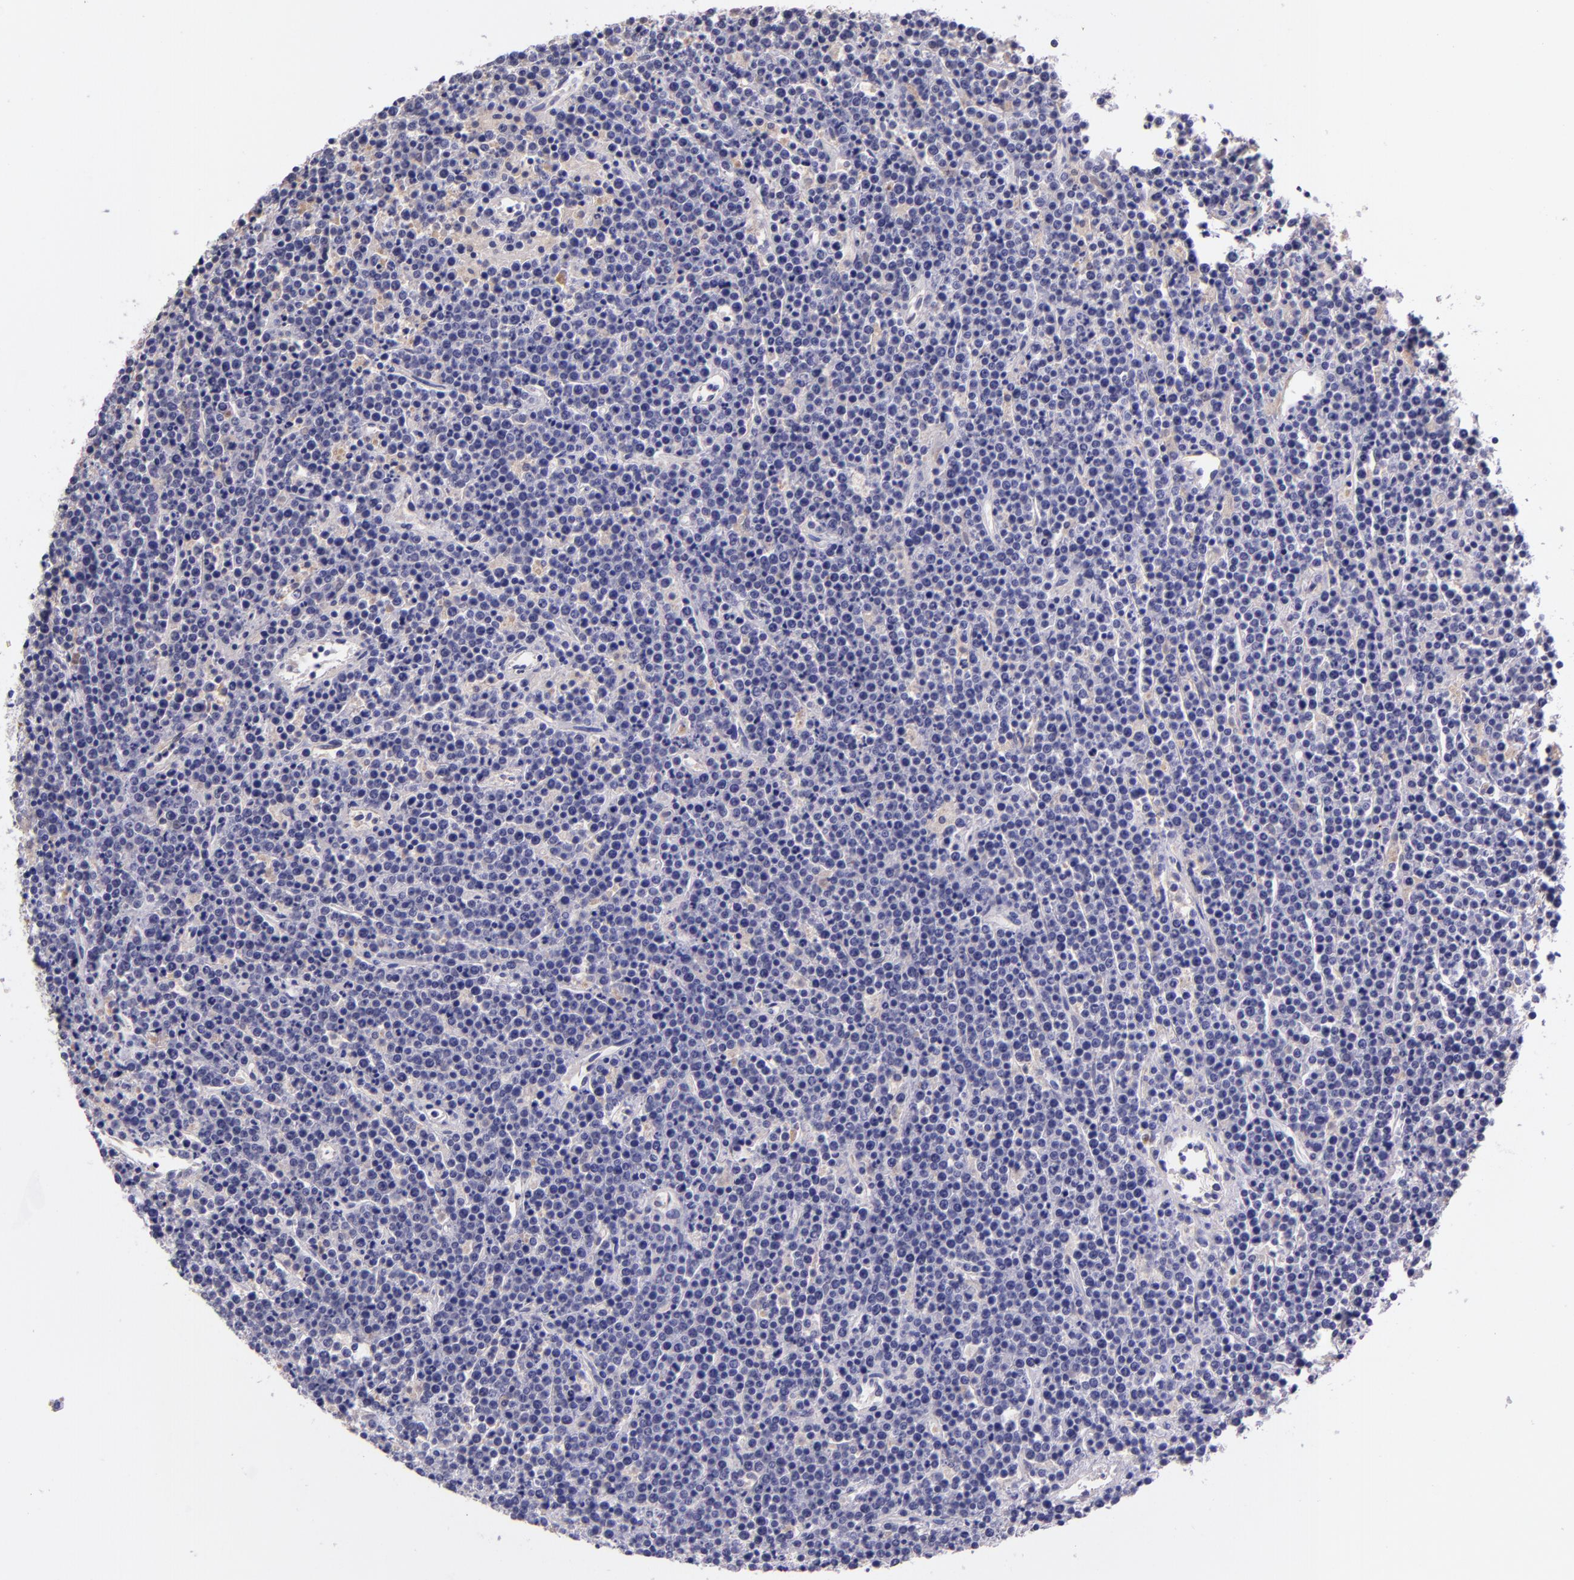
{"staining": {"intensity": "negative", "quantity": "none", "location": "none"}, "tissue": "lymphoma", "cell_type": "Tumor cells", "image_type": "cancer", "snomed": [{"axis": "morphology", "description": "Malignant lymphoma, non-Hodgkin's type, High grade"}, {"axis": "topography", "description": "Ovary"}], "caption": "A photomicrograph of lymphoma stained for a protein shows no brown staining in tumor cells.", "gene": "KNG1", "patient": {"sex": "female", "age": 56}}